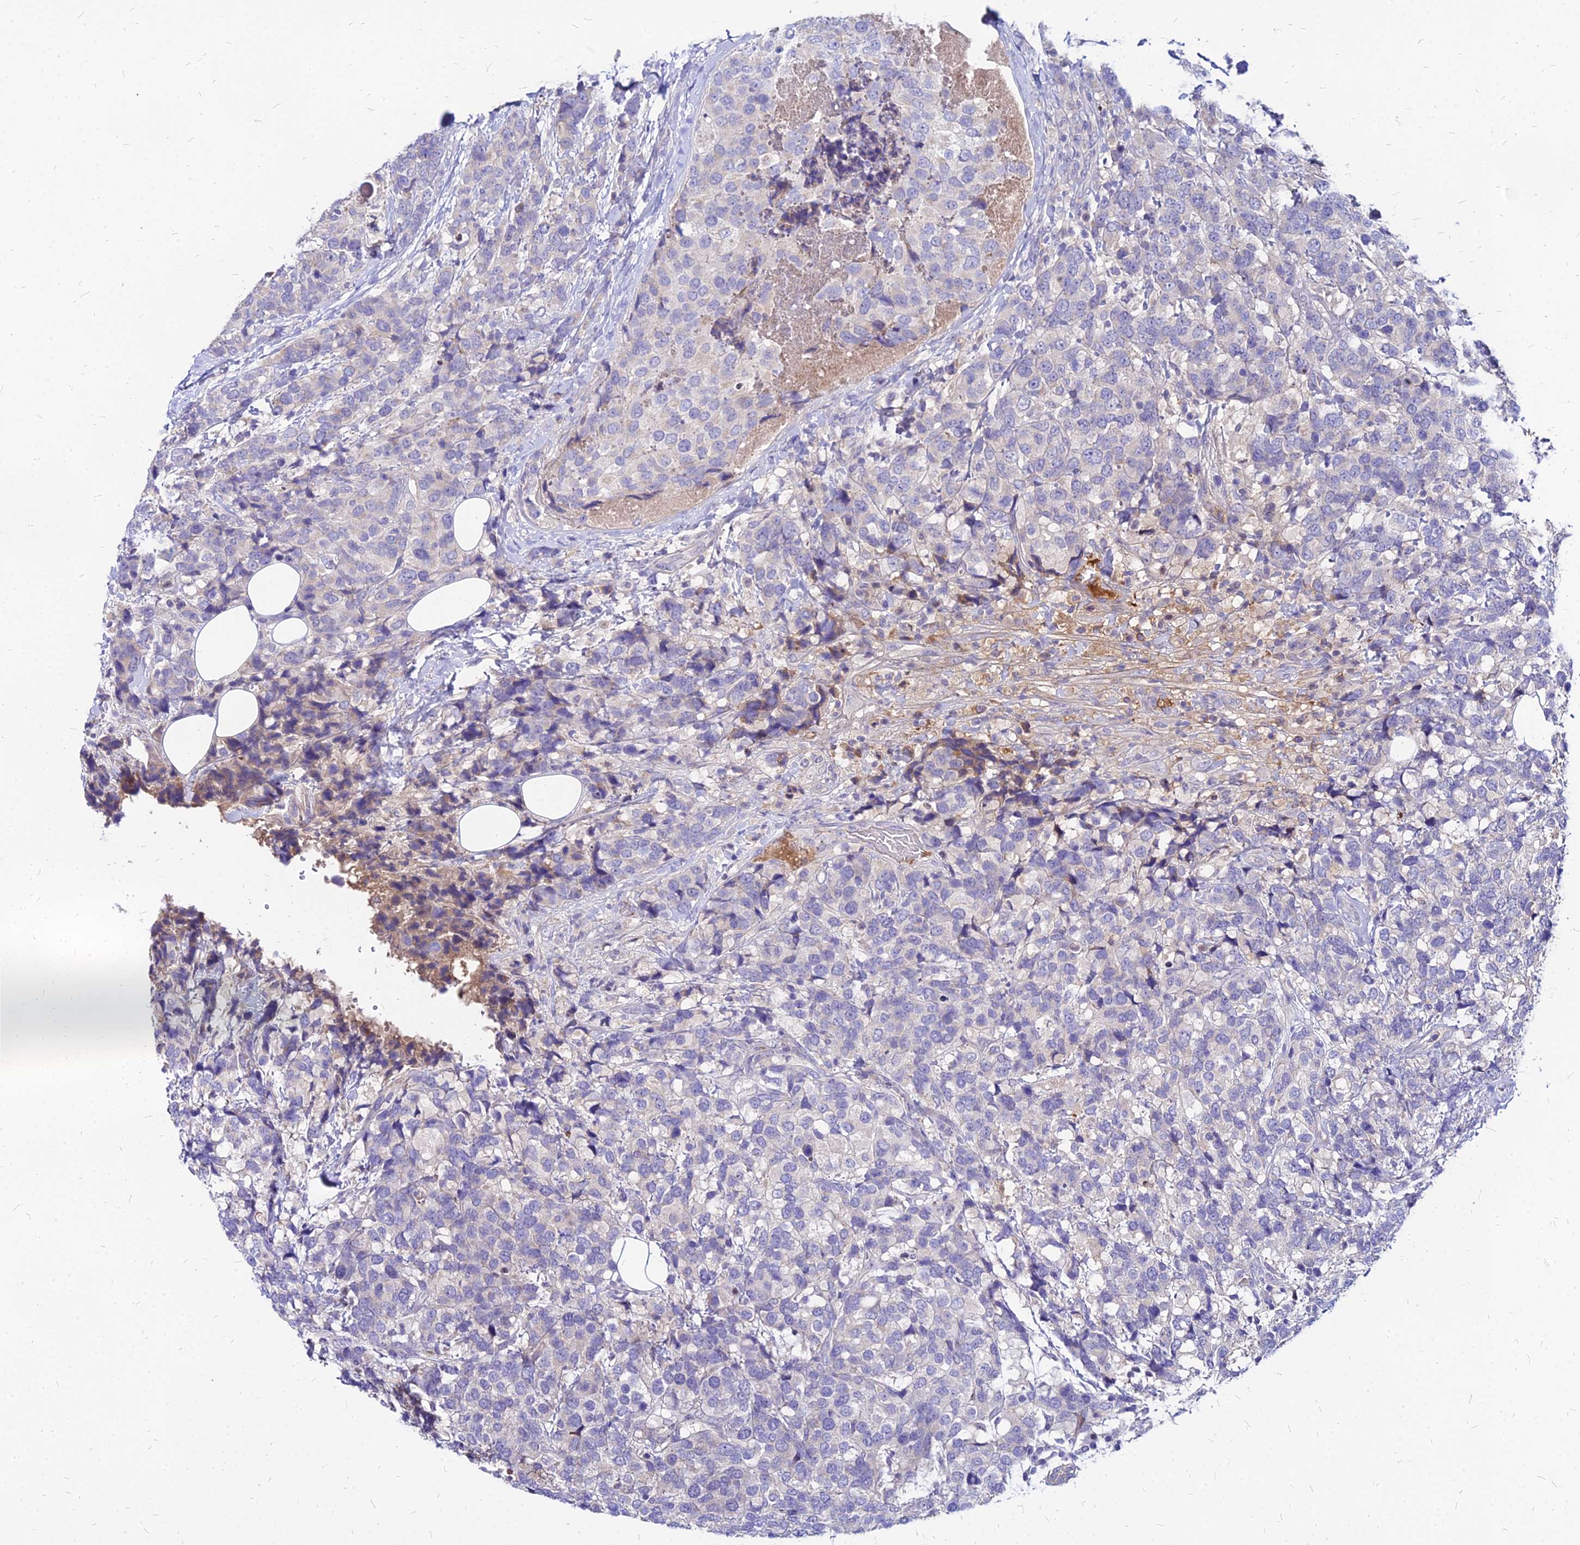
{"staining": {"intensity": "negative", "quantity": "none", "location": "none"}, "tissue": "breast cancer", "cell_type": "Tumor cells", "image_type": "cancer", "snomed": [{"axis": "morphology", "description": "Lobular carcinoma"}, {"axis": "topography", "description": "Breast"}], "caption": "The IHC photomicrograph has no significant staining in tumor cells of breast cancer tissue.", "gene": "ACSM6", "patient": {"sex": "female", "age": 59}}